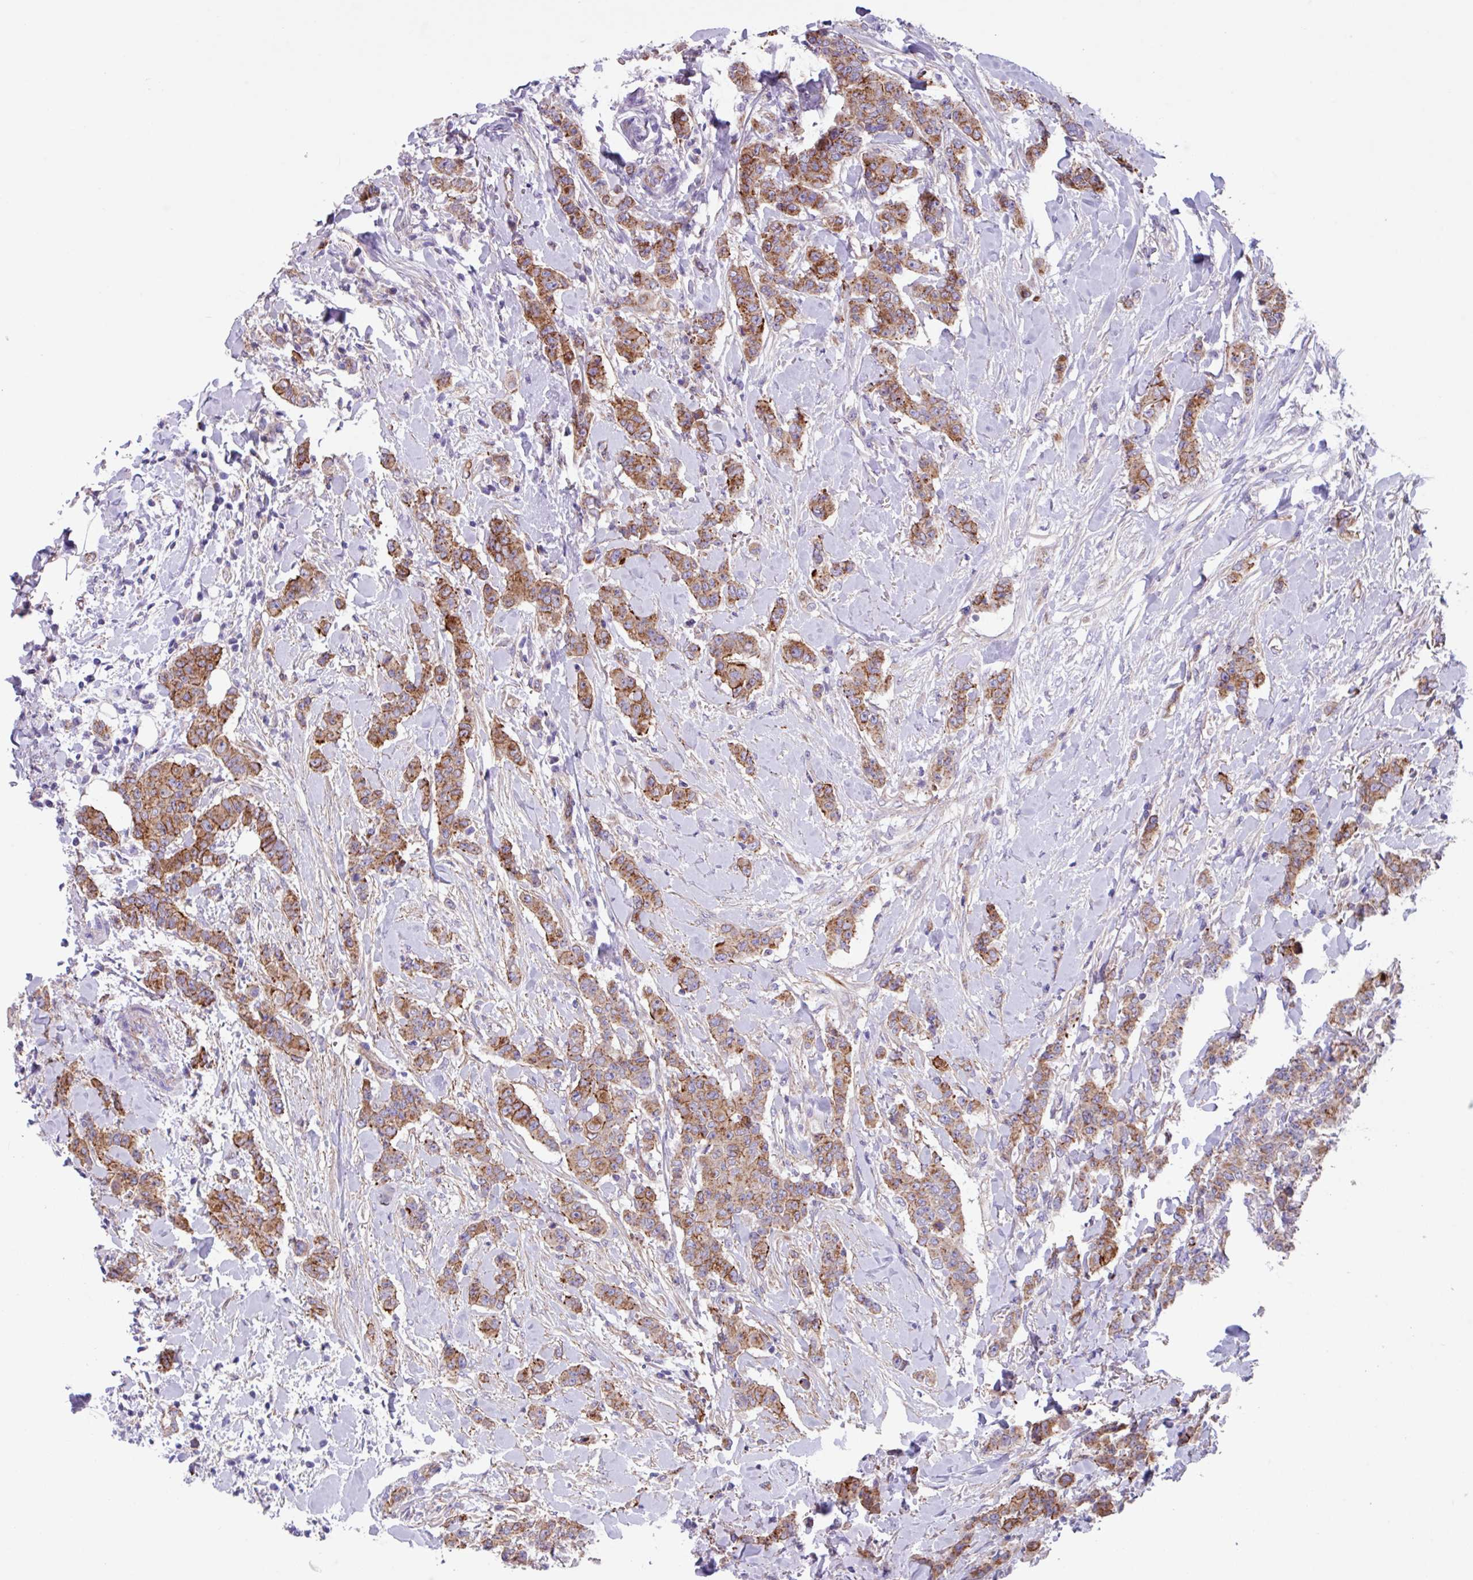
{"staining": {"intensity": "moderate", "quantity": ">75%", "location": "cytoplasmic/membranous"}, "tissue": "breast cancer", "cell_type": "Tumor cells", "image_type": "cancer", "snomed": [{"axis": "morphology", "description": "Duct carcinoma"}, {"axis": "topography", "description": "Breast"}], "caption": "Tumor cells demonstrate medium levels of moderate cytoplasmic/membranous expression in approximately >75% of cells in human intraductal carcinoma (breast). The protein is shown in brown color, while the nuclei are stained blue.", "gene": "OTULIN", "patient": {"sex": "female", "age": 40}}